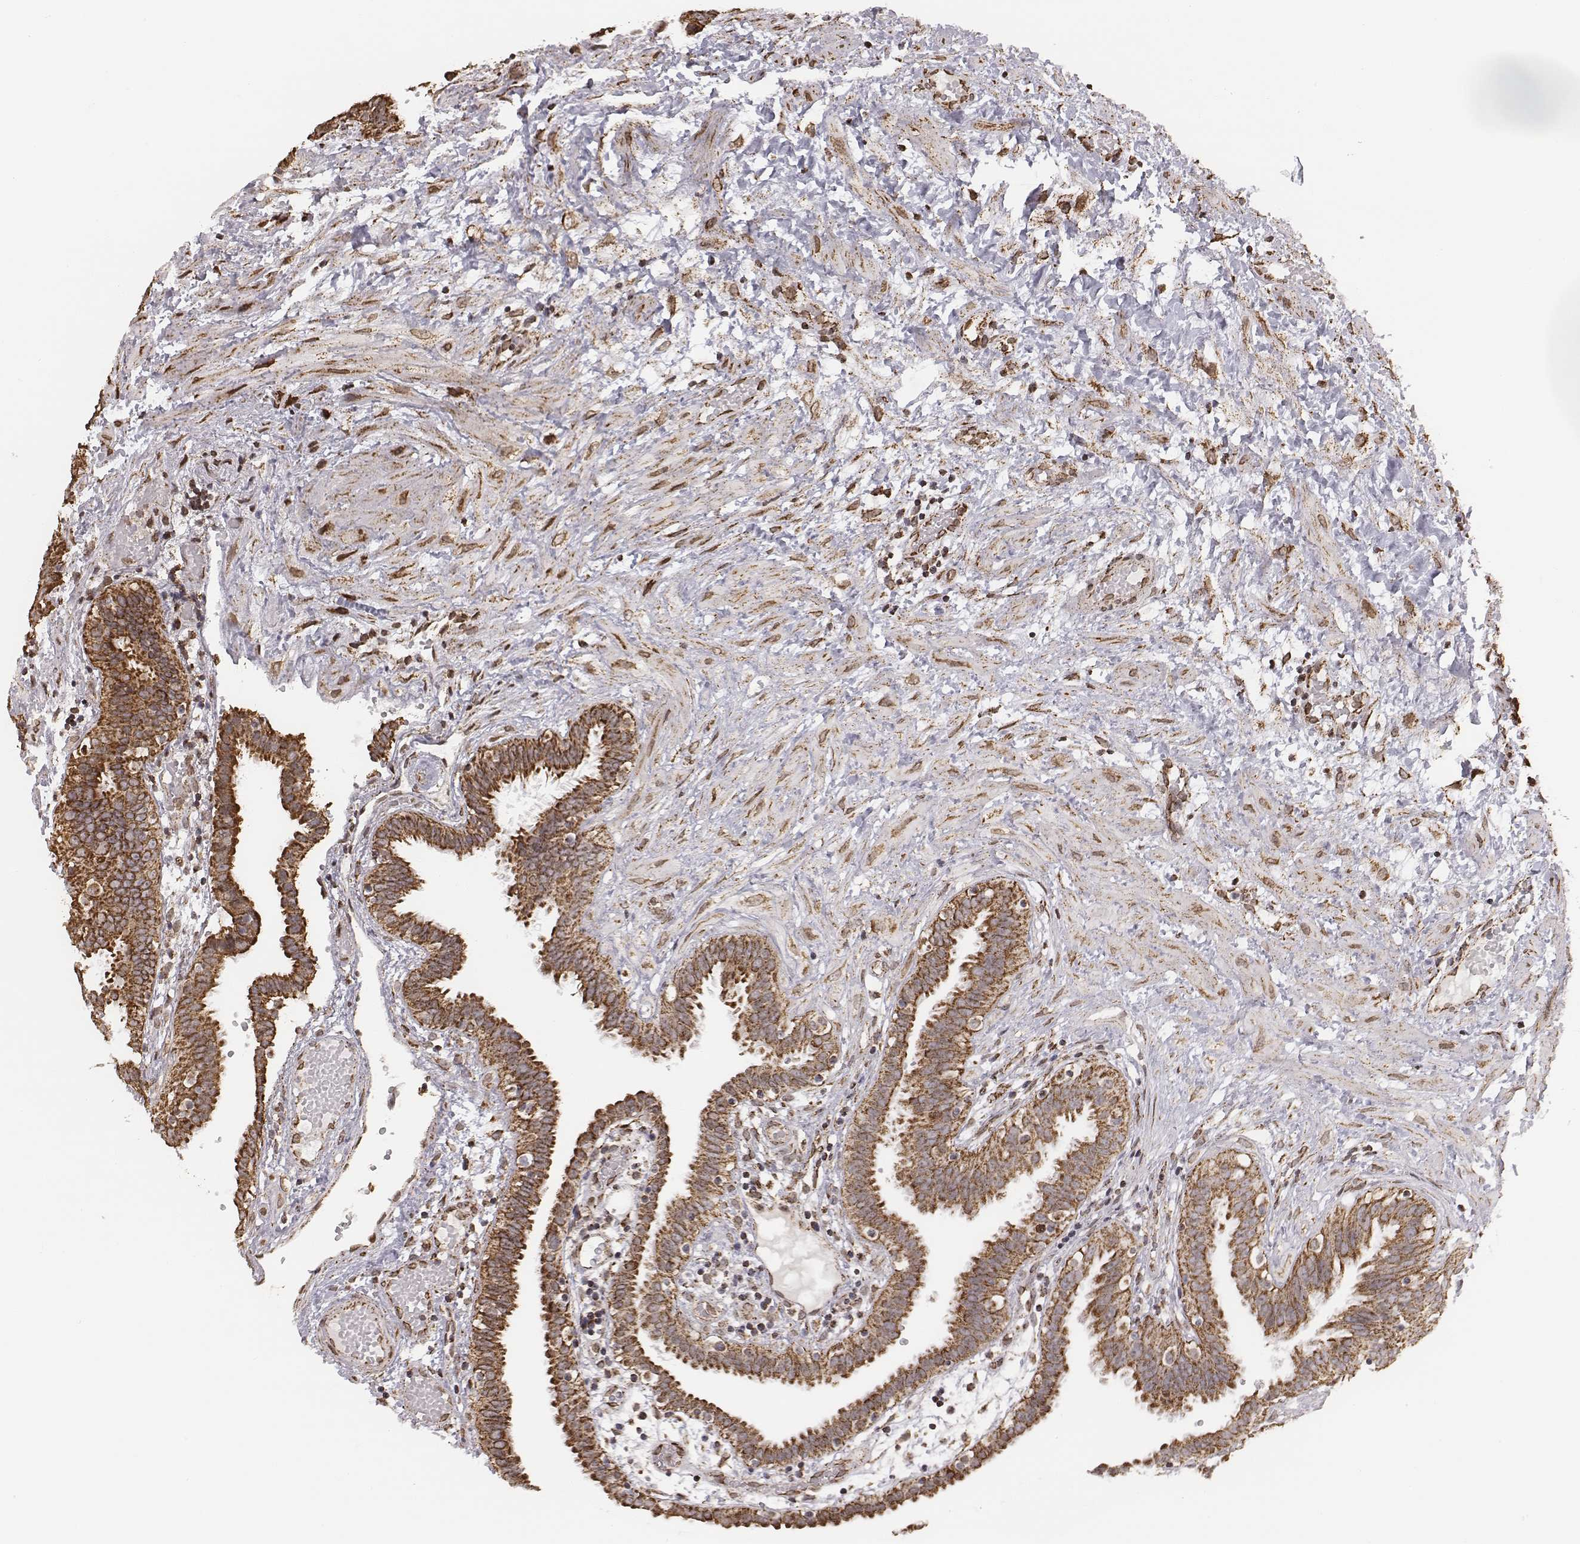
{"staining": {"intensity": "moderate", "quantity": ">75%", "location": "cytoplasmic/membranous"}, "tissue": "fallopian tube", "cell_type": "Glandular cells", "image_type": "normal", "snomed": [{"axis": "morphology", "description": "Normal tissue, NOS"}, {"axis": "topography", "description": "Fallopian tube"}], "caption": "Immunohistochemistry photomicrograph of unremarkable fallopian tube stained for a protein (brown), which shows medium levels of moderate cytoplasmic/membranous staining in about >75% of glandular cells.", "gene": "ACOT2", "patient": {"sex": "female", "age": 37}}